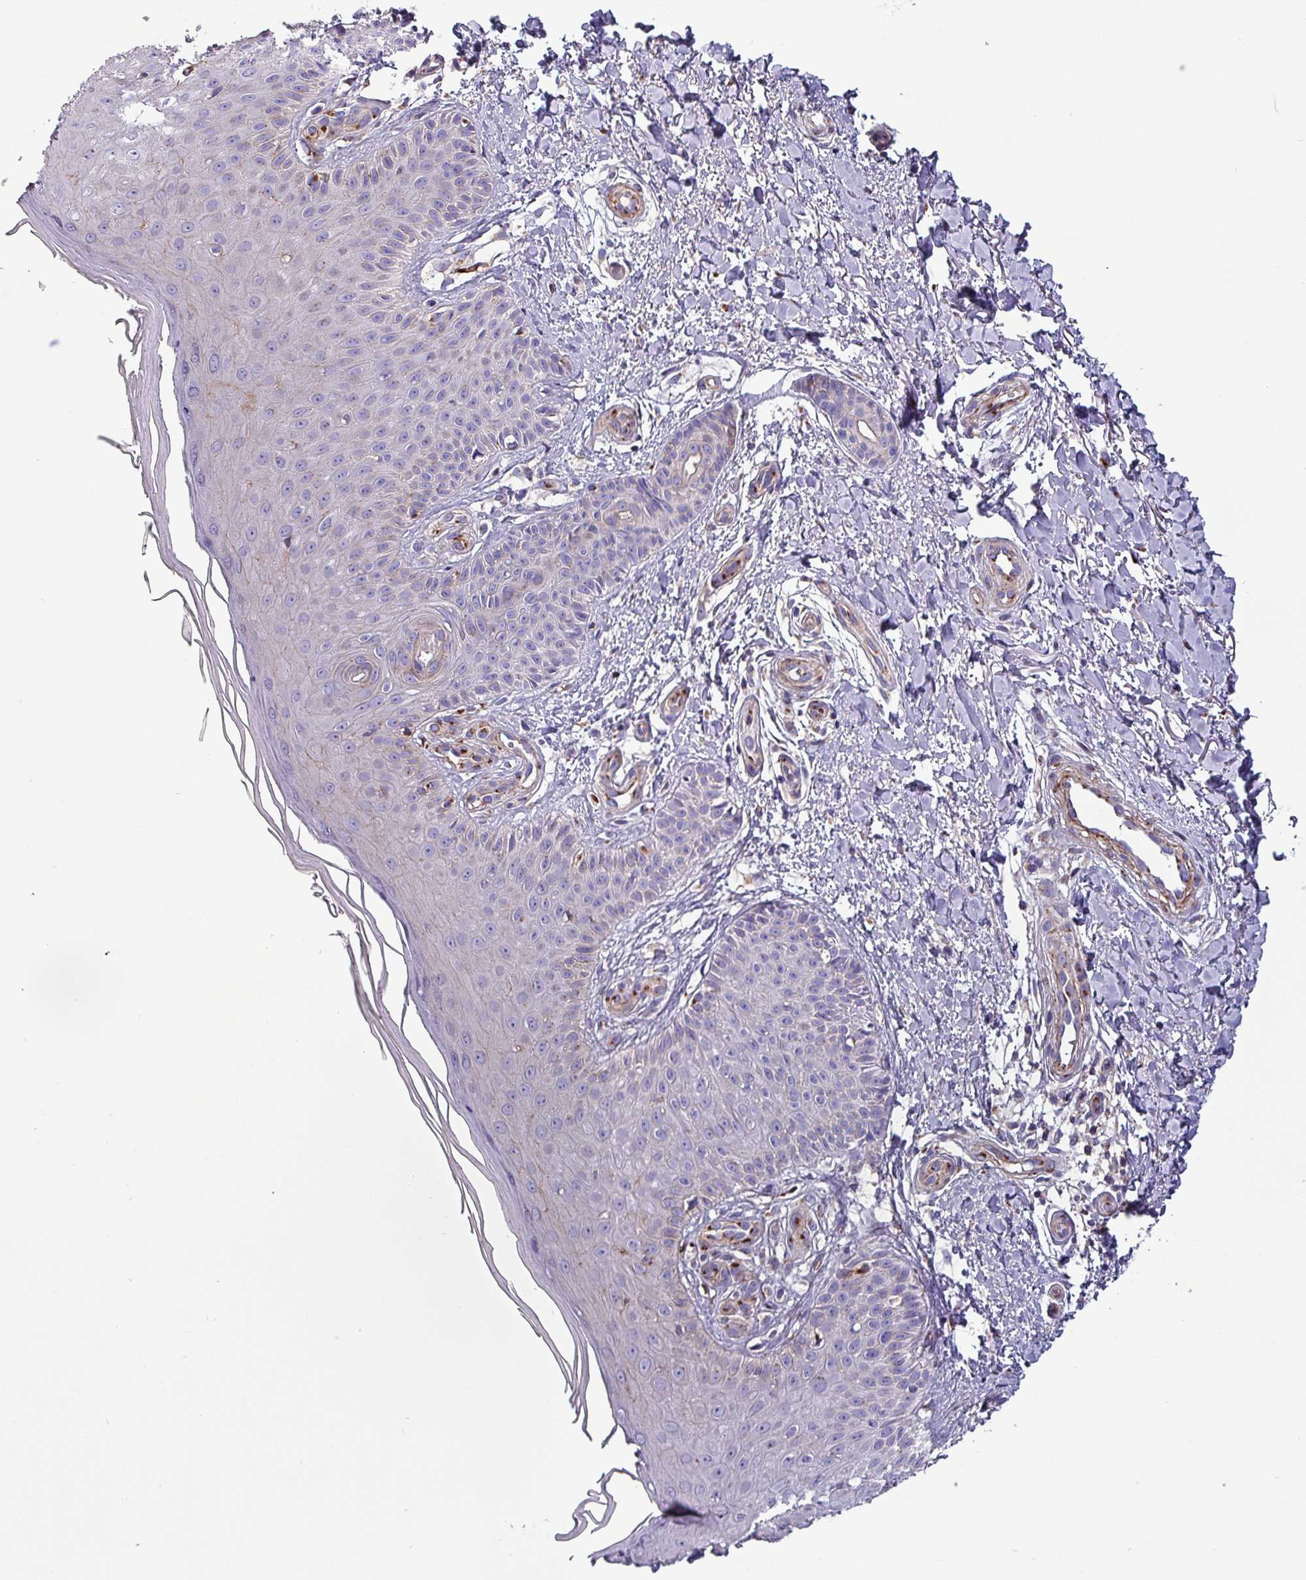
{"staining": {"intensity": "negative", "quantity": "none", "location": "none"}, "tissue": "skin", "cell_type": "Fibroblasts", "image_type": "normal", "snomed": [{"axis": "morphology", "description": "Normal tissue, NOS"}, {"axis": "topography", "description": "Skin"}], "caption": "The image displays no significant expression in fibroblasts of skin.", "gene": "VAMP4", "patient": {"sex": "male", "age": 81}}